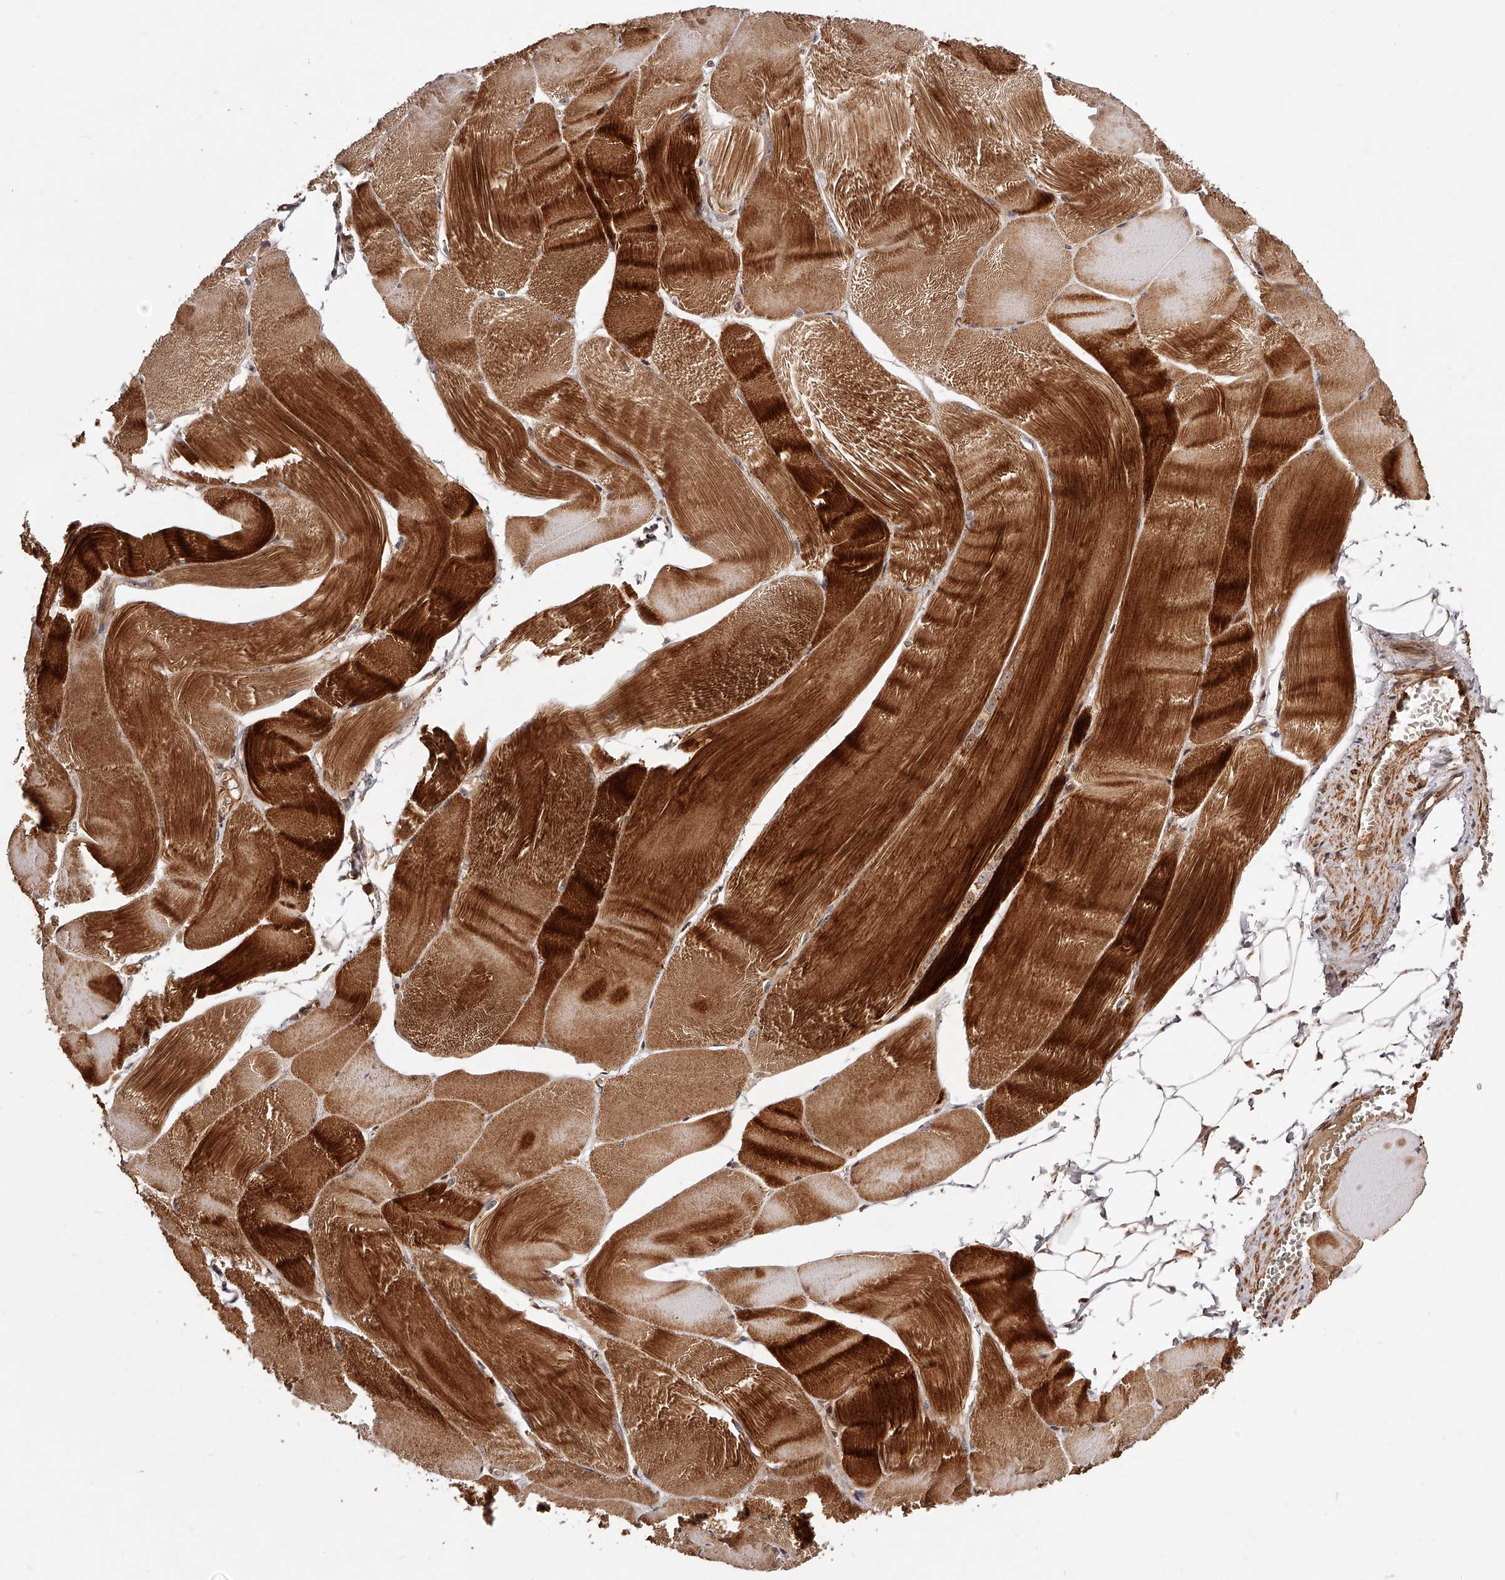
{"staining": {"intensity": "strong", "quantity": "25%-75%", "location": "cytoplasmic/membranous"}, "tissue": "skeletal muscle", "cell_type": "Myocytes", "image_type": "normal", "snomed": [{"axis": "morphology", "description": "Normal tissue, NOS"}, {"axis": "morphology", "description": "Basal cell carcinoma"}, {"axis": "topography", "description": "Skeletal muscle"}], "caption": "This photomicrograph reveals IHC staining of normal skeletal muscle, with high strong cytoplasmic/membranous expression in about 25%-75% of myocytes.", "gene": "CUL7", "patient": {"sex": "female", "age": 64}}